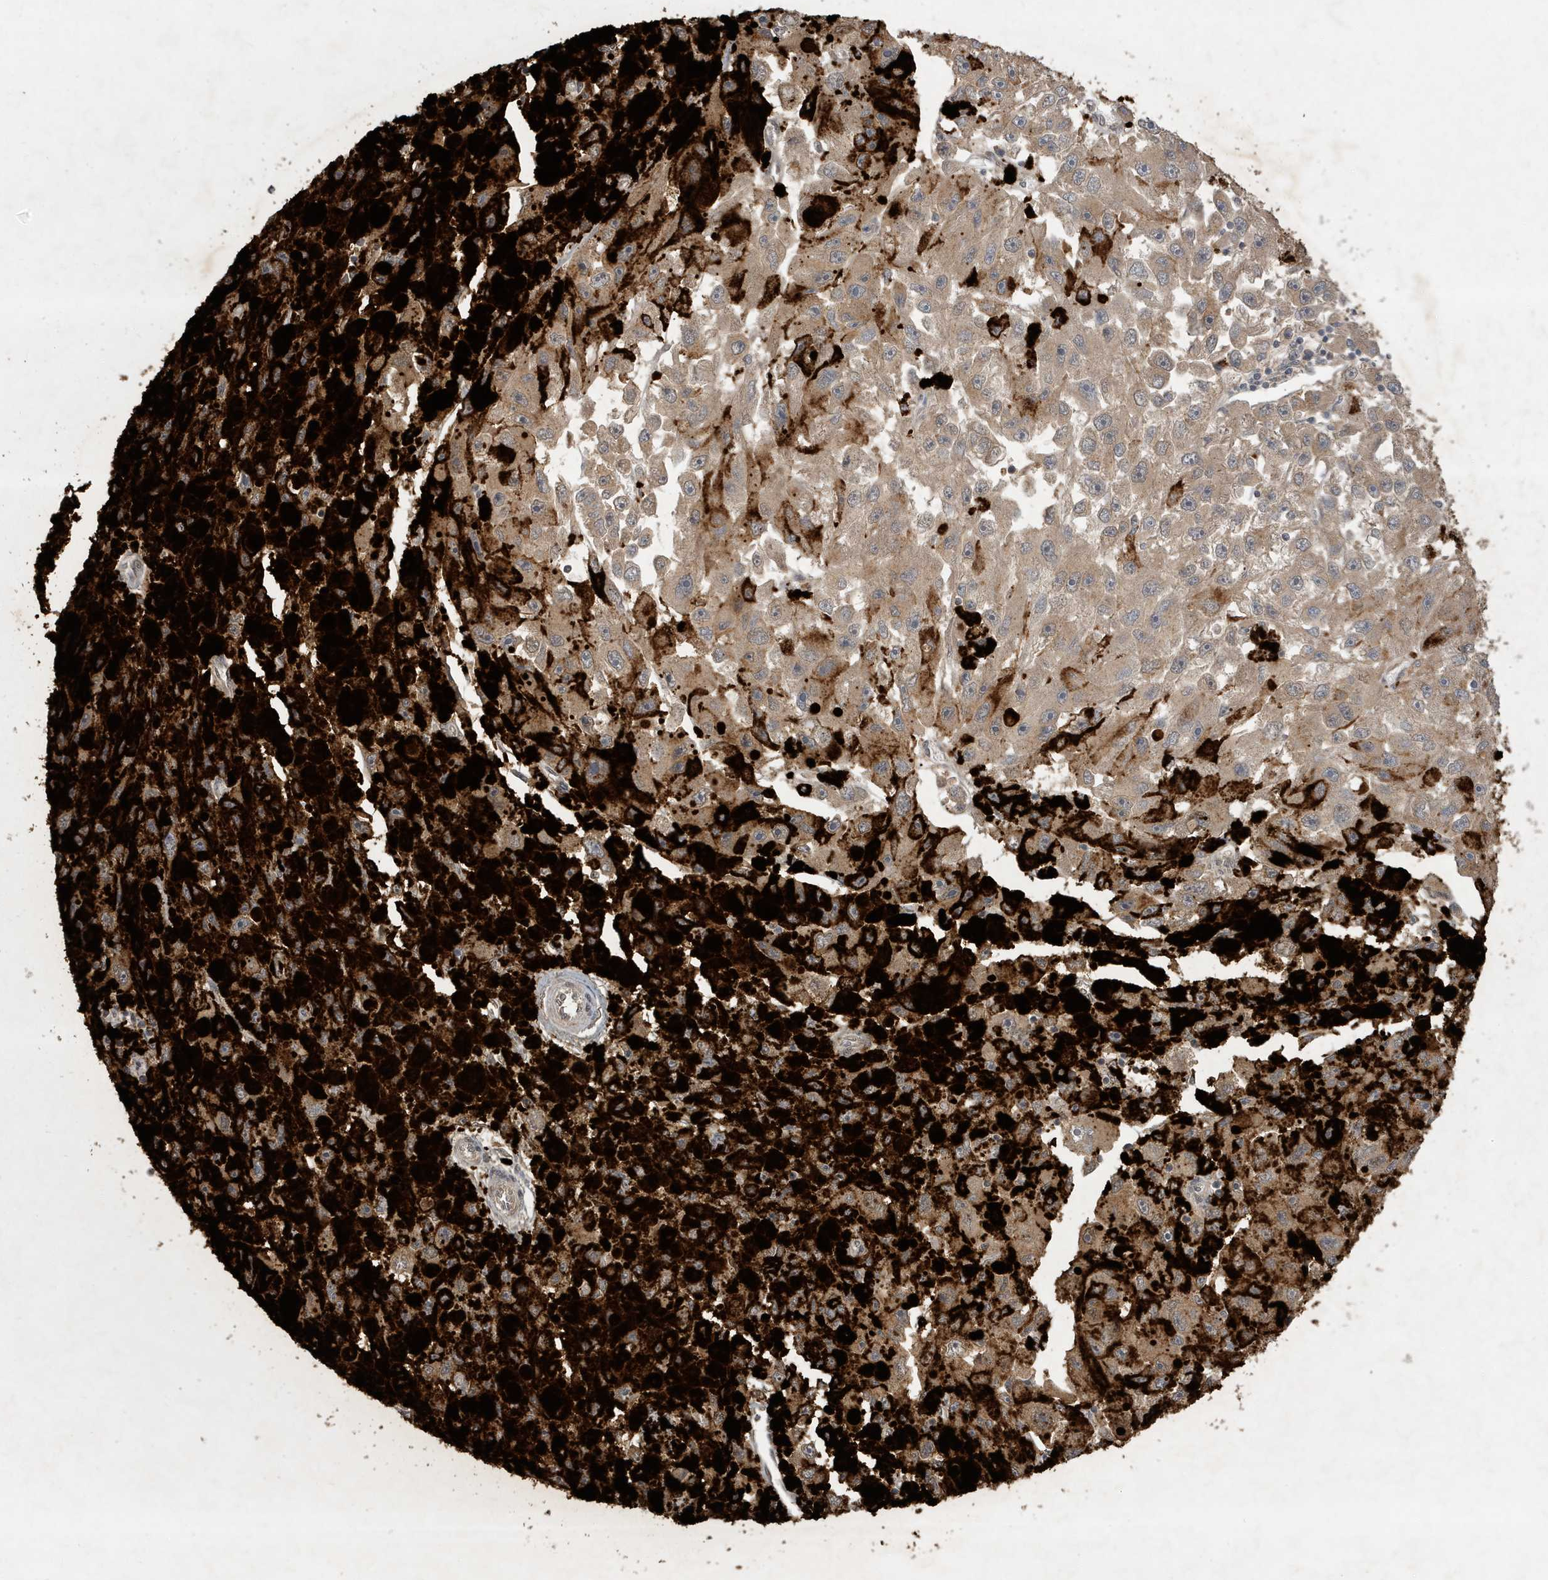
{"staining": {"intensity": "weak", "quantity": ">75%", "location": "cytoplasmic/membranous"}, "tissue": "melanoma", "cell_type": "Tumor cells", "image_type": "cancer", "snomed": [{"axis": "morphology", "description": "Malignant melanoma, NOS"}, {"axis": "topography", "description": "Skin"}], "caption": "A histopathology image showing weak cytoplasmic/membranous positivity in about >75% of tumor cells in melanoma, as visualized by brown immunohistochemical staining.", "gene": "ABCB9", "patient": {"sex": "female", "age": 104}}